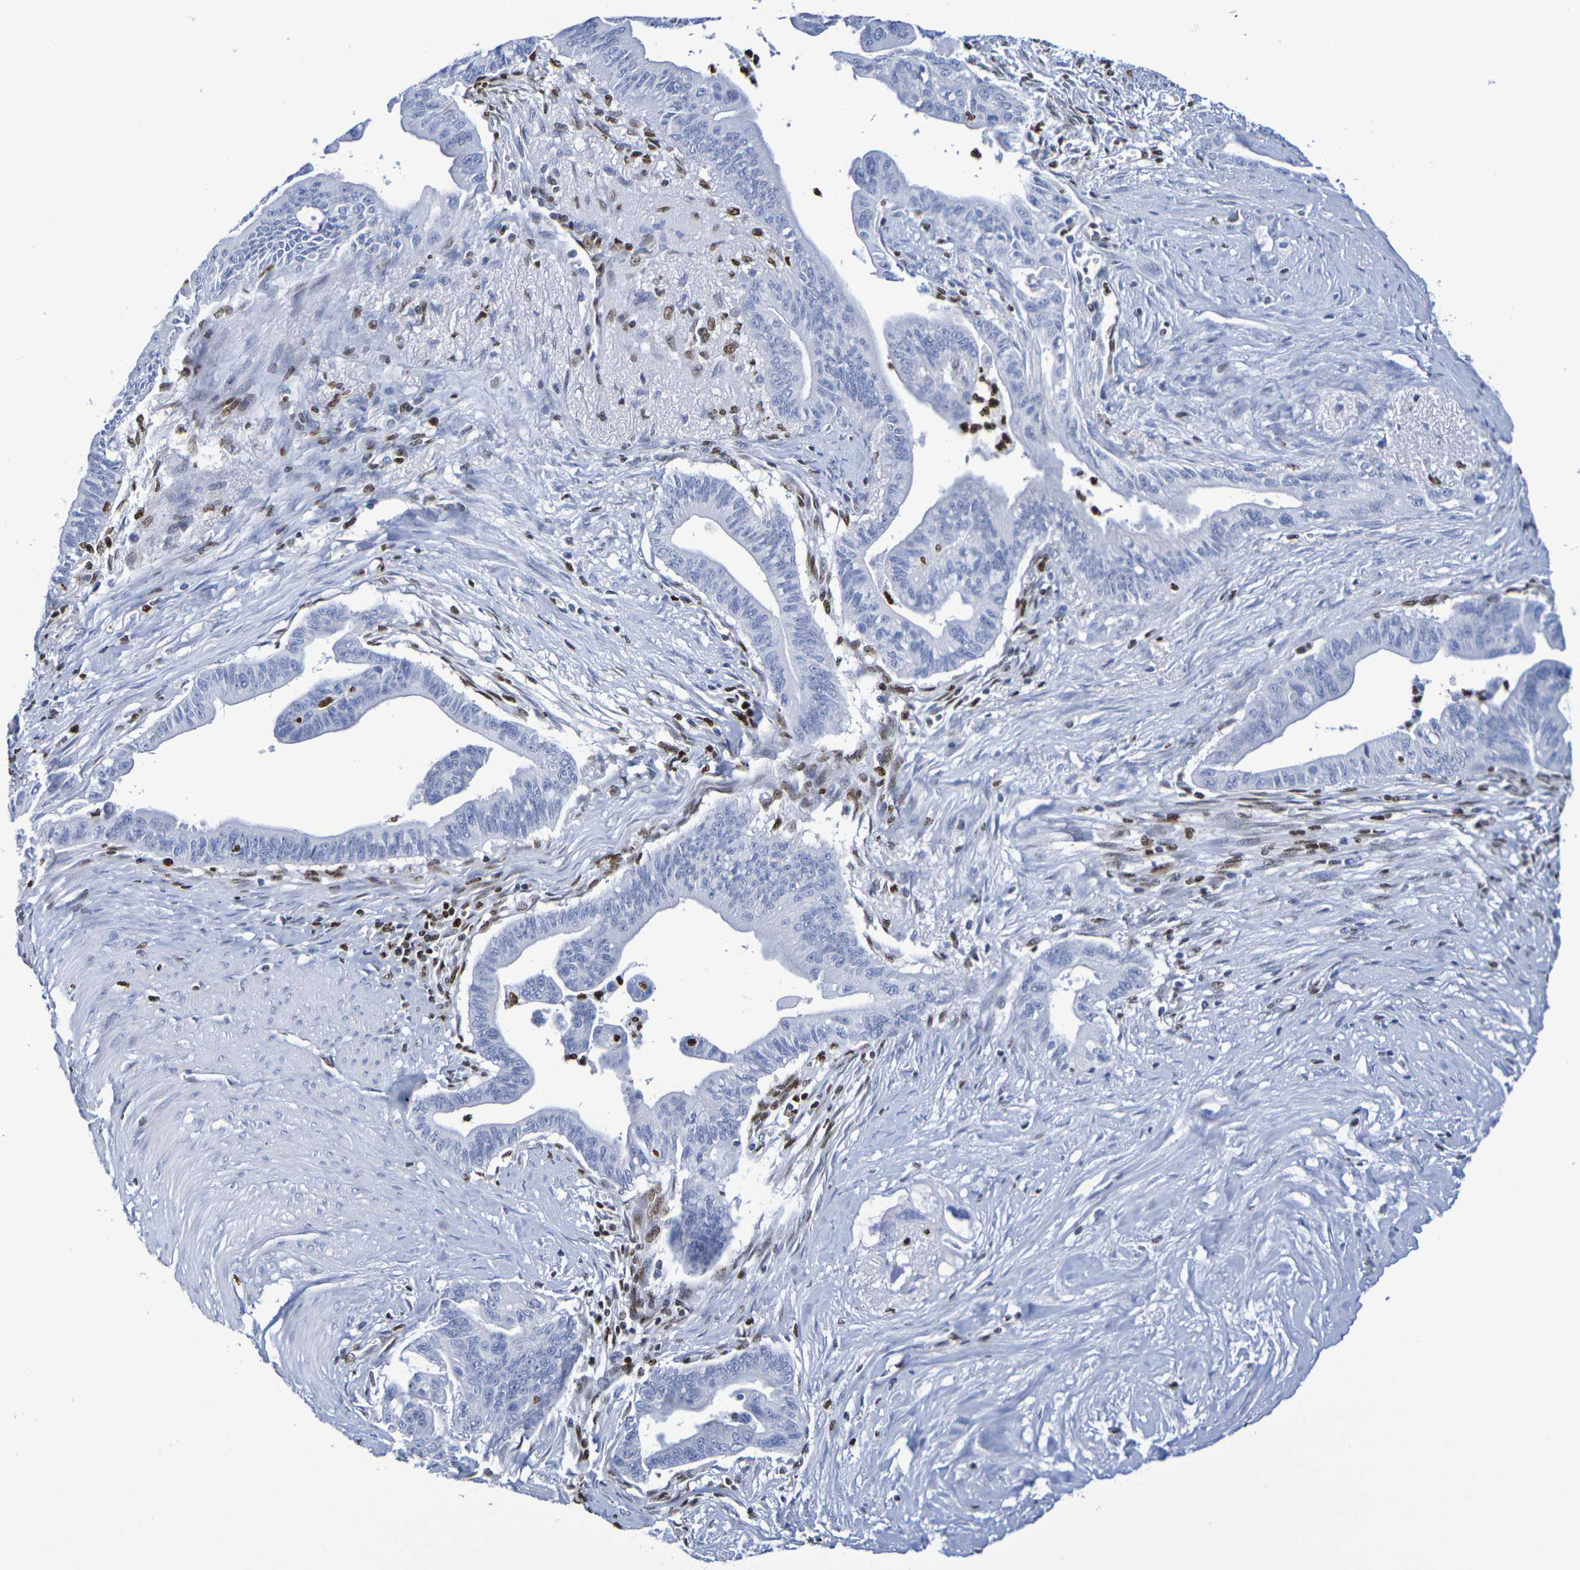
{"staining": {"intensity": "negative", "quantity": "none", "location": "none"}, "tissue": "pancreatic cancer", "cell_type": "Tumor cells", "image_type": "cancer", "snomed": [{"axis": "morphology", "description": "Adenocarcinoma, NOS"}, {"axis": "topography", "description": "Pancreas"}], "caption": "This is a histopathology image of immunohistochemistry staining of adenocarcinoma (pancreatic), which shows no positivity in tumor cells. (DAB (3,3'-diaminobenzidine) immunohistochemistry (IHC), high magnification).", "gene": "H1-5", "patient": {"sex": "male", "age": 70}}